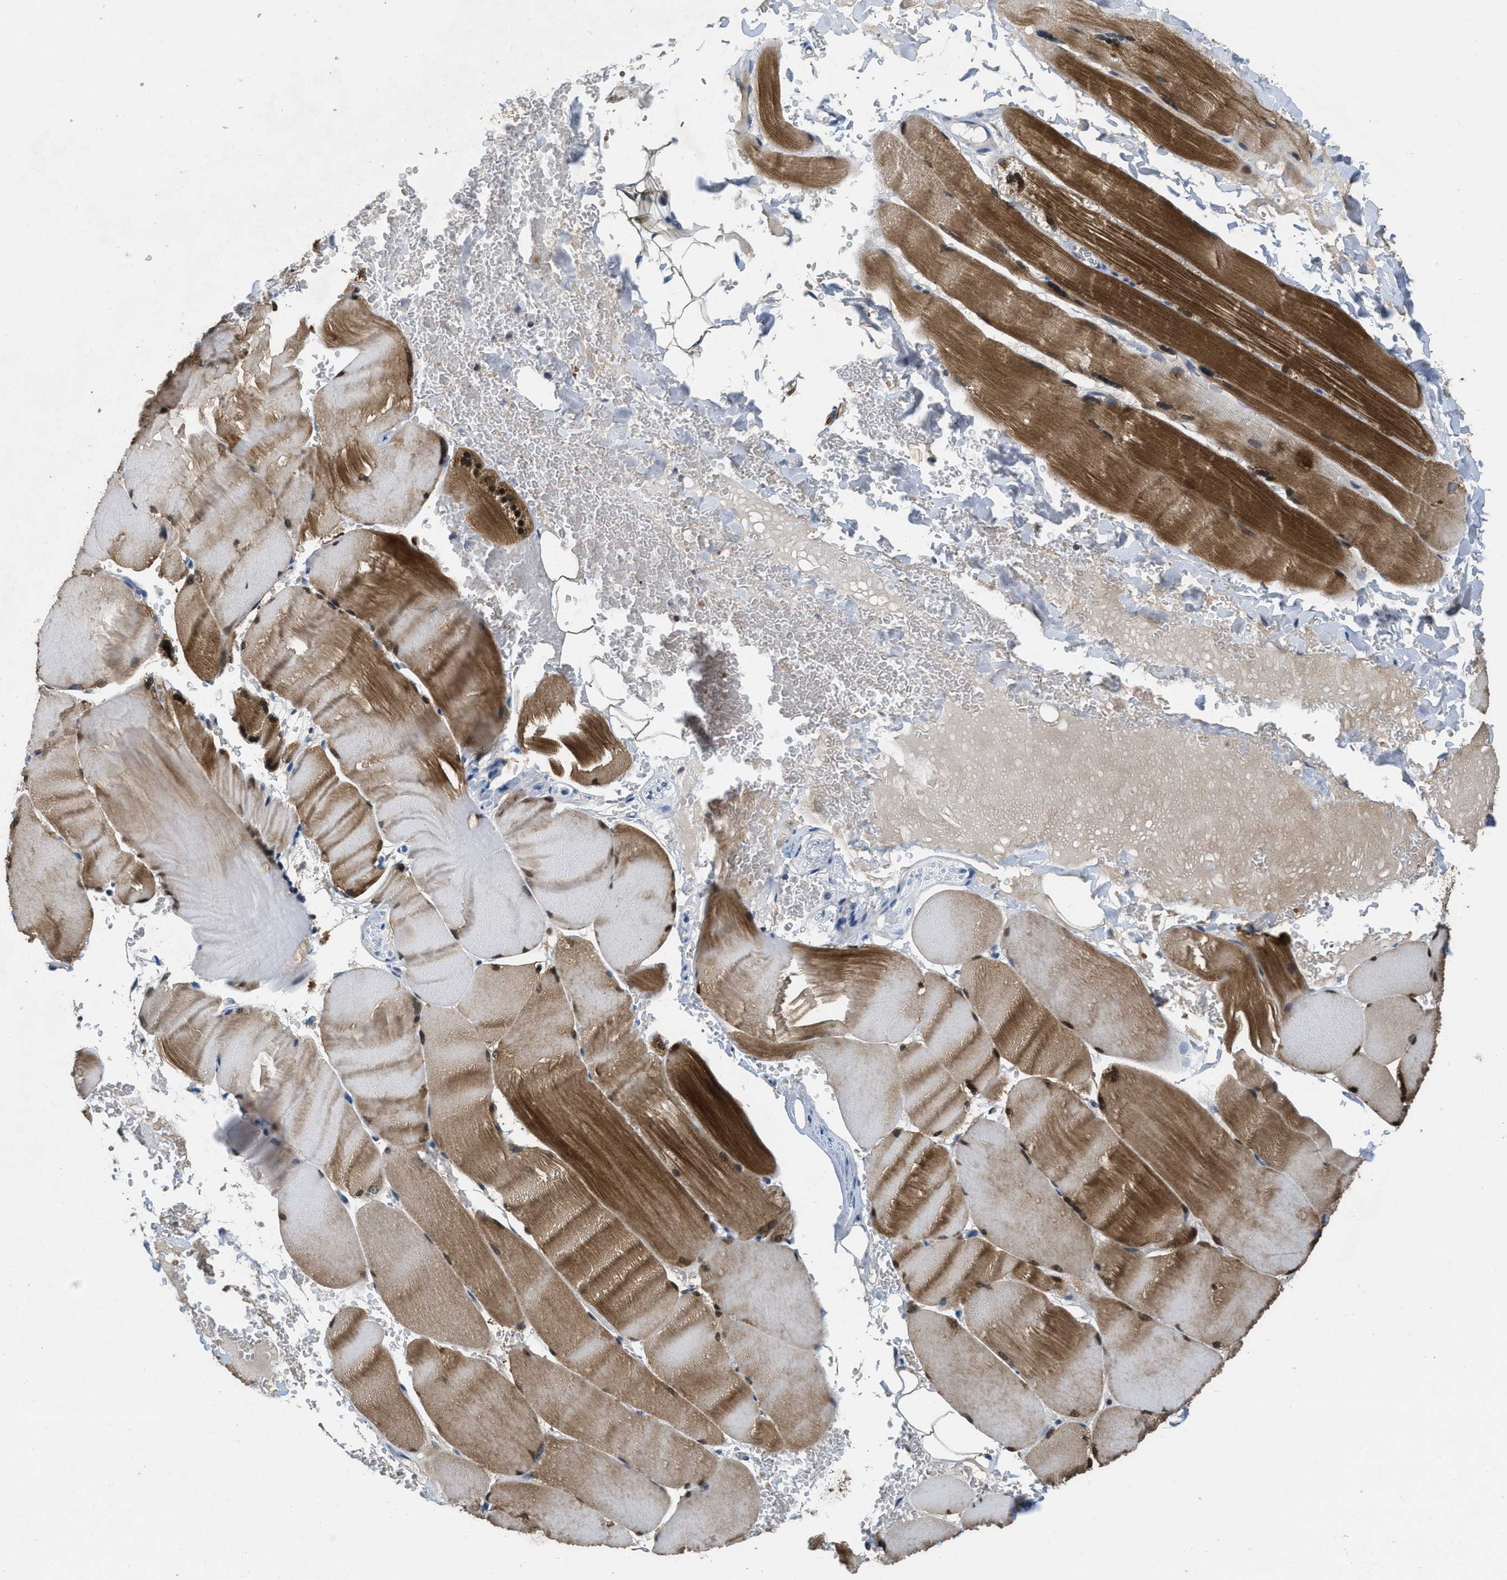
{"staining": {"intensity": "strong", "quantity": "25%-75%", "location": "cytoplasmic/membranous,nuclear"}, "tissue": "skeletal muscle", "cell_type": "Myocytes", "image_type": "normal", "snomed": [{"axis": "morphology", "description": "Normal tissue, NOS"}, {"axis": "topography", "description": "Skin"}, {"axis": "topography", "description": "Skeletal muscle"}], "caption": "DAB immunohistochemical staining of benign human skeletal muscle shows strong cytoplasmic/membranous,nuclear protein expression in about 25%-75% of myocytes. The protein of interest is stained brown, and the nuclei are stained in blue (DAB (3,3'-diaminobenzidine) IHC with brightfield microscopy, high magnification).", "gene": "DGKE", "patient": {"sex": "male", "age": 83}}